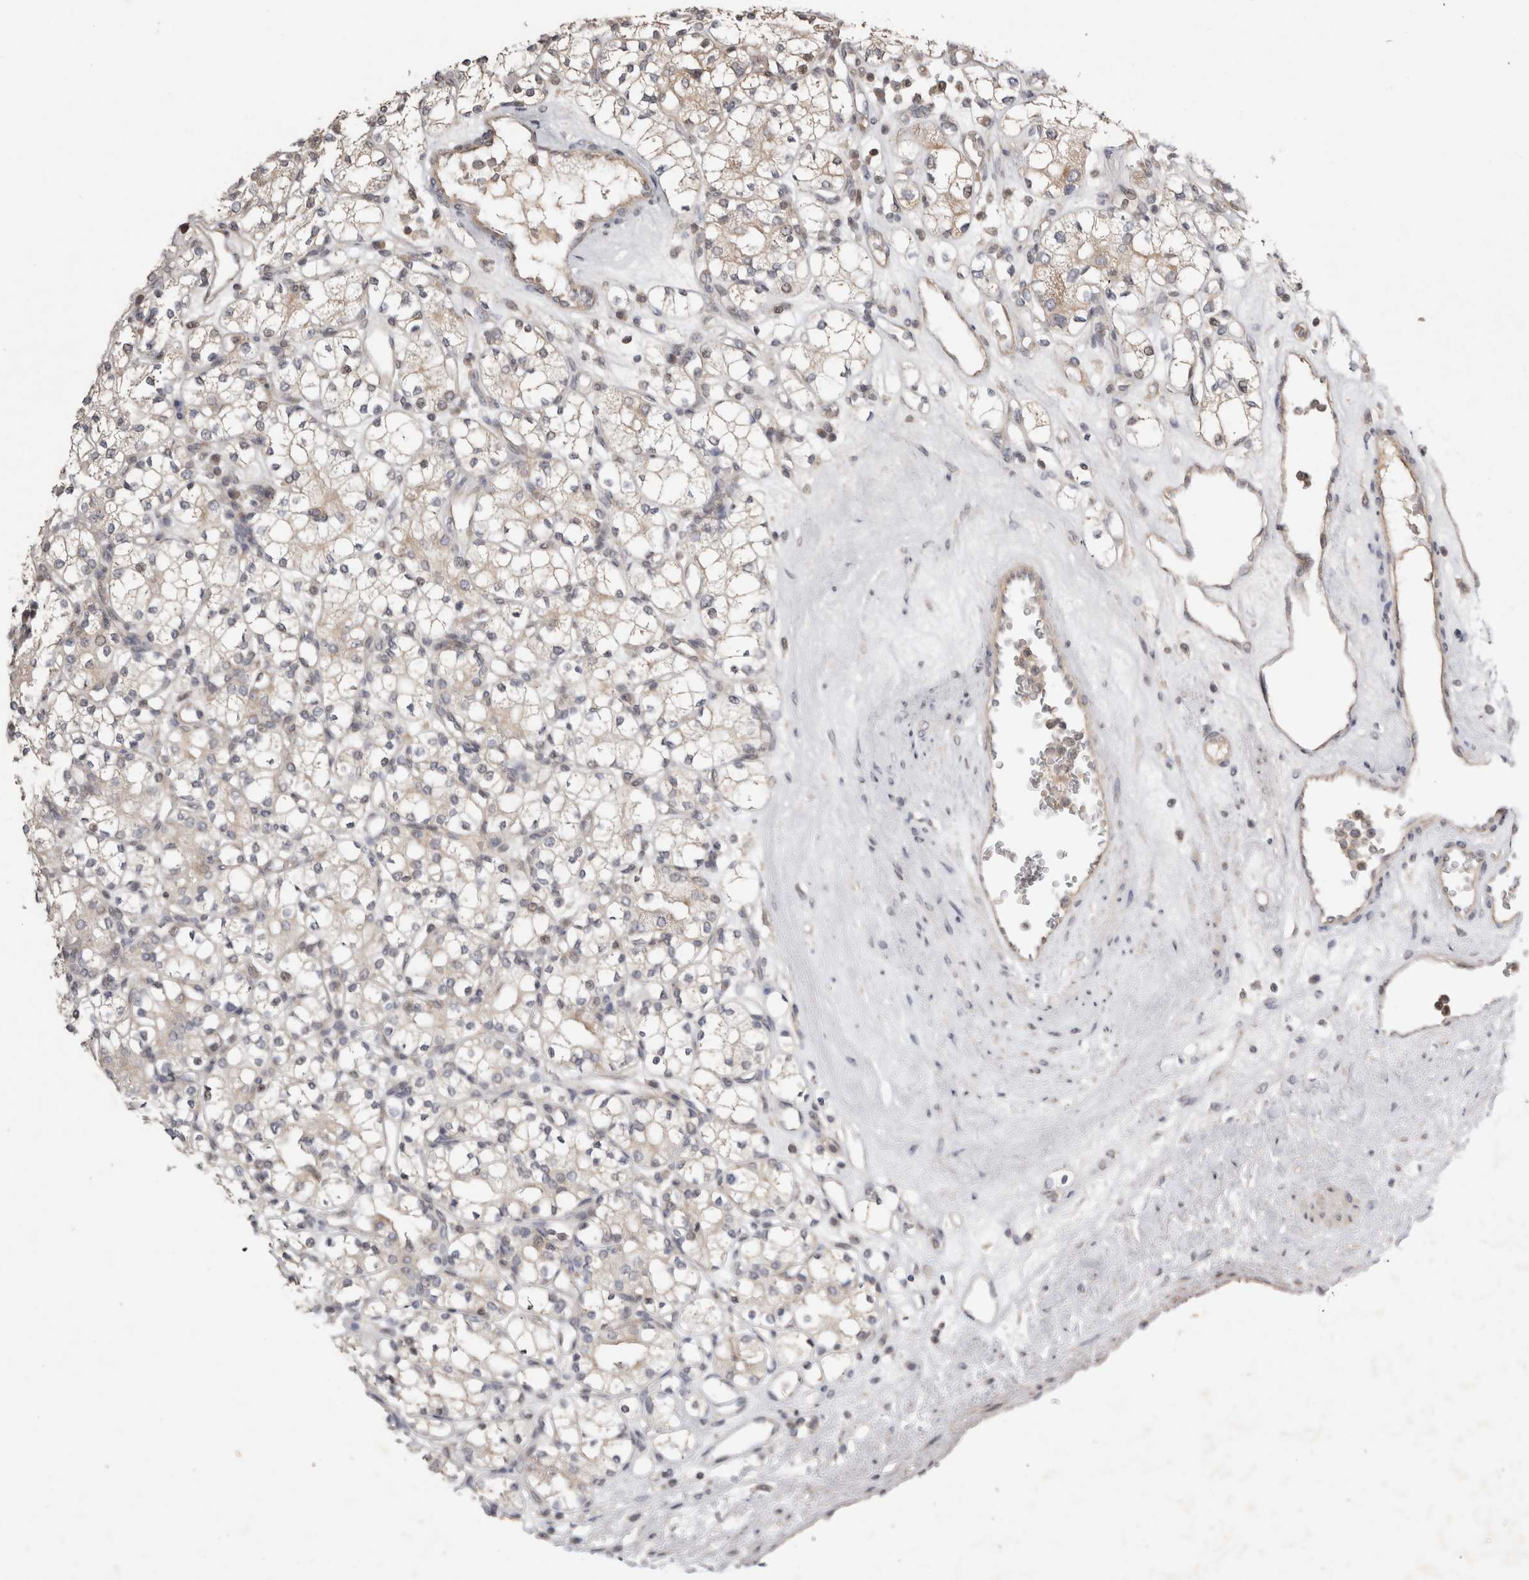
{"staining": {"intensity": "weak", "quantity": "<25%", "location": "cytoplasmic/membranous"}, "tissue": "renal cancer", "cell_type": "Tumor cells", "image_type": "cancer", "snomed": [{"axis": "morphology", "description": "Adenocarcinoma, NOS"}, {"axis": "topography", "description": "Kidney"}], "caption": "IHC of human renal adenocarcinoma shows no positivity in tumor cells.", "gene": "EIF2AK1", "patient": {"sex": "male", "age": 77}}